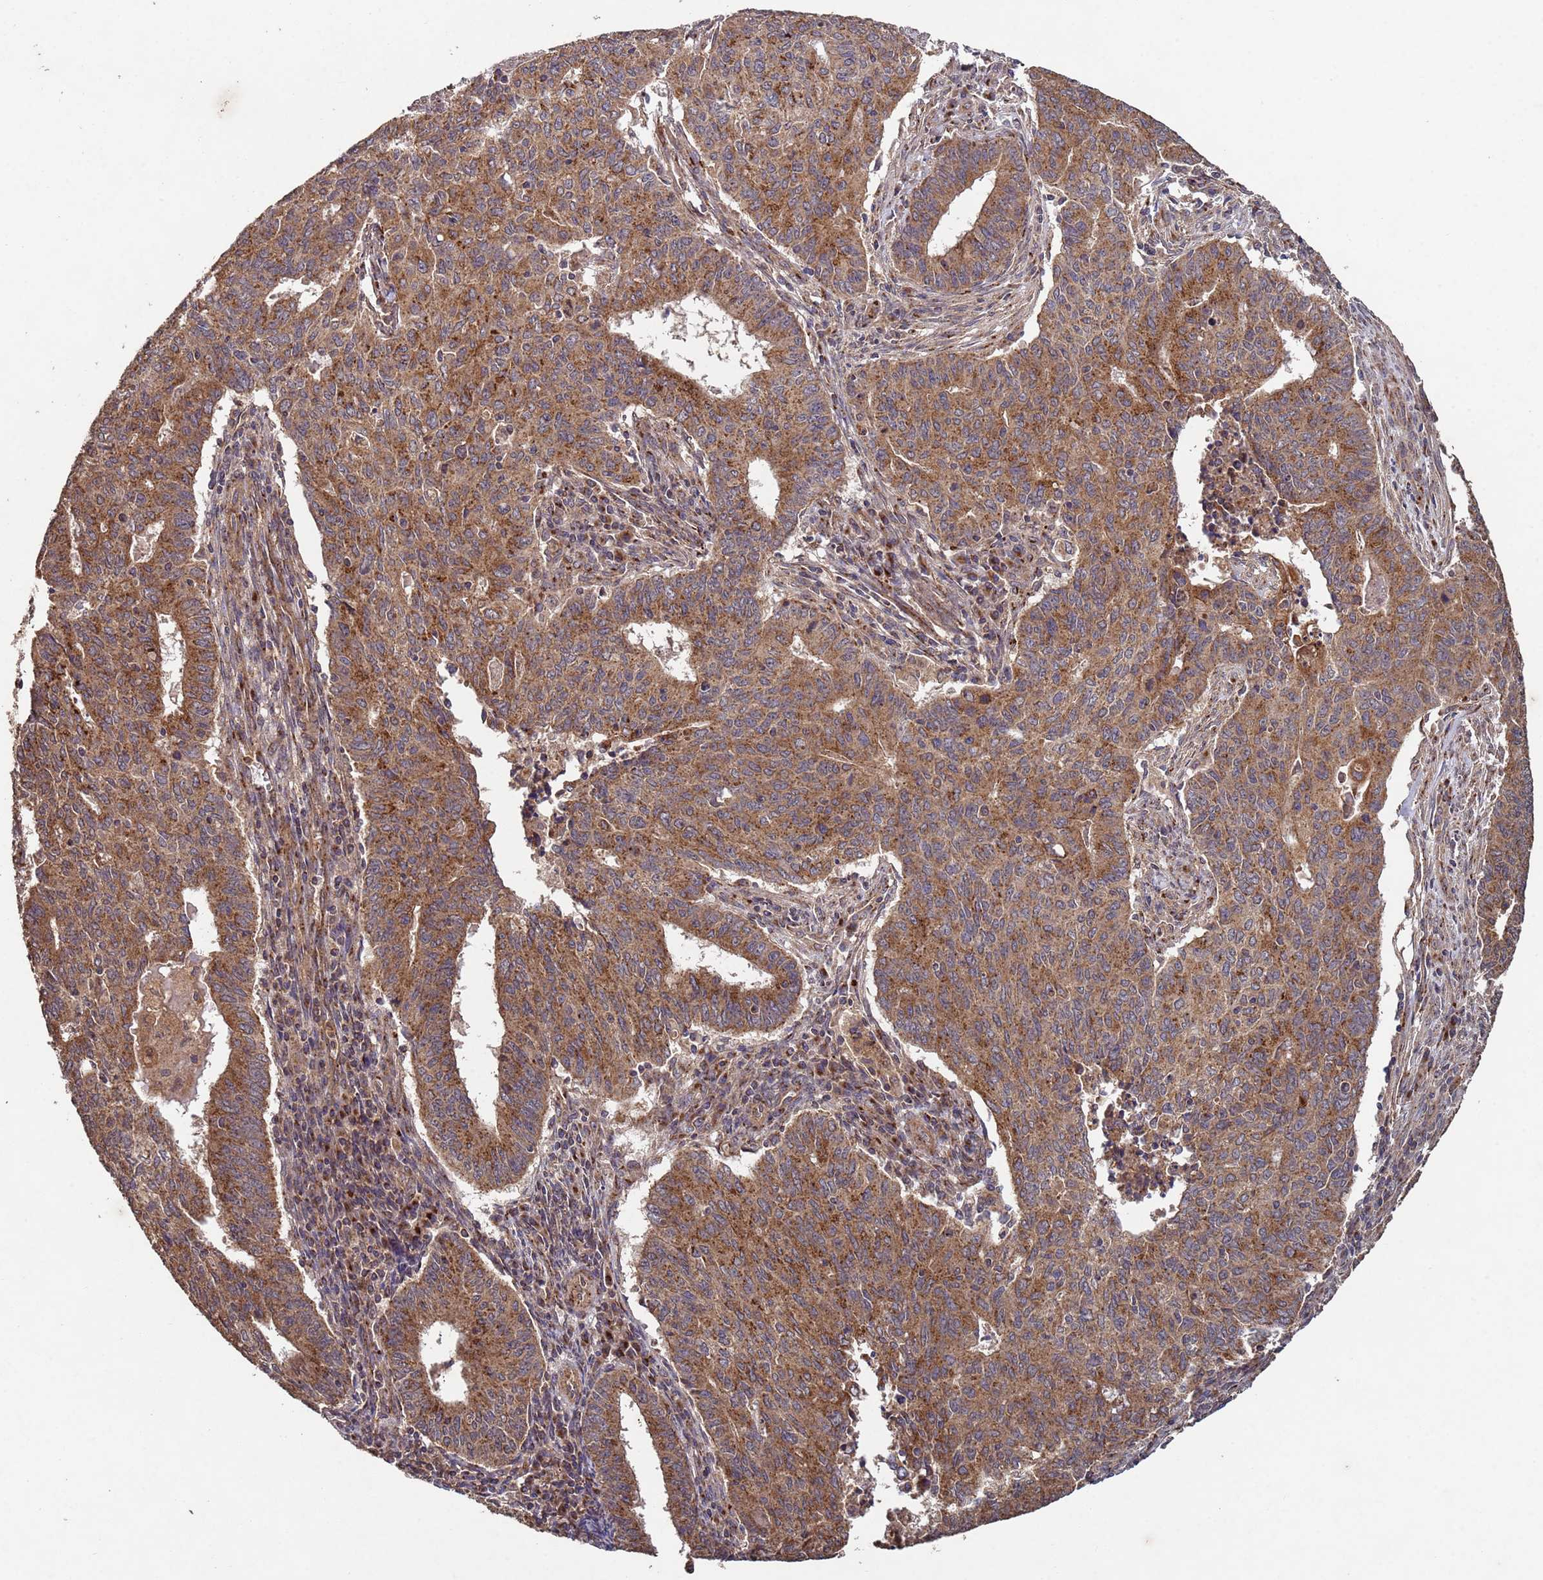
{"staining": {"intensity": "moderate", "quantity": ">75%", "location": "cytoplasmic/membranous"}, "tissue": "endometrial cancer", "cell_type": "Tumor cells", "image_type": "cancer", "snomed": [{"axis": "morphology", "description": "Adenocarcinoma, NOS"}, {"axis": "topography", "description": "Endometrium"}], "caption": "DAB (3,3'-diaminobenzidine) immunohistochemical staining of human adenocarcinoma (endometrial) demonstrates moderate cytoplasmic/membranous protein staining in approximately >75% of tumor cells.", "gene": "FASTKD1", "patient": {"sex": "female", "age": 59}}